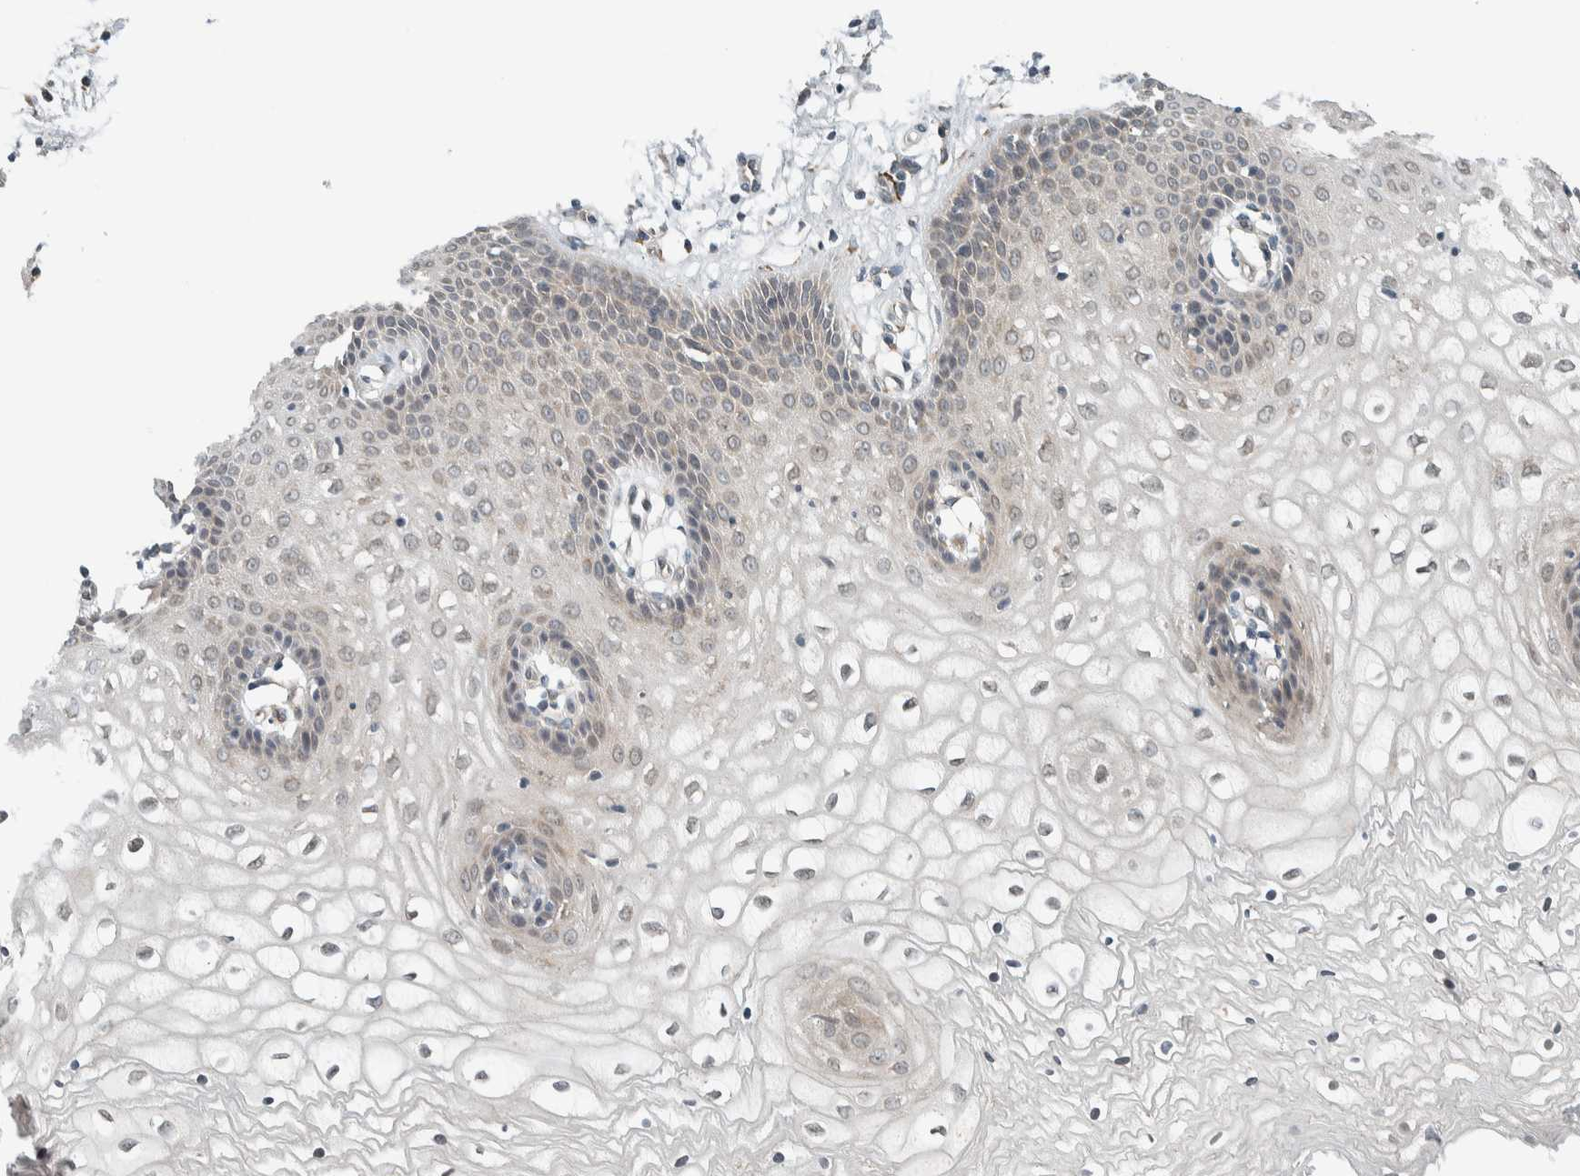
{"staining": {"intensity": "weak", "quantity": "<25%", "location": "cytoplasmic/membranous"}, "tissue": "vagina", "cell_type": "Squamous epithelial cells", "image_type": "normal", "snomed": [{"axis": "morphology", "description": "Normal tissue, NOS"}, {"axis": "topography", "description": "Vagina"}], "caption": "Immunohistochemistry (IHC) of benign vagina shows no staining in squamous epithelial cells.", "gene": "CTBP2", "patient": {"sex": "female", "age": 34}}